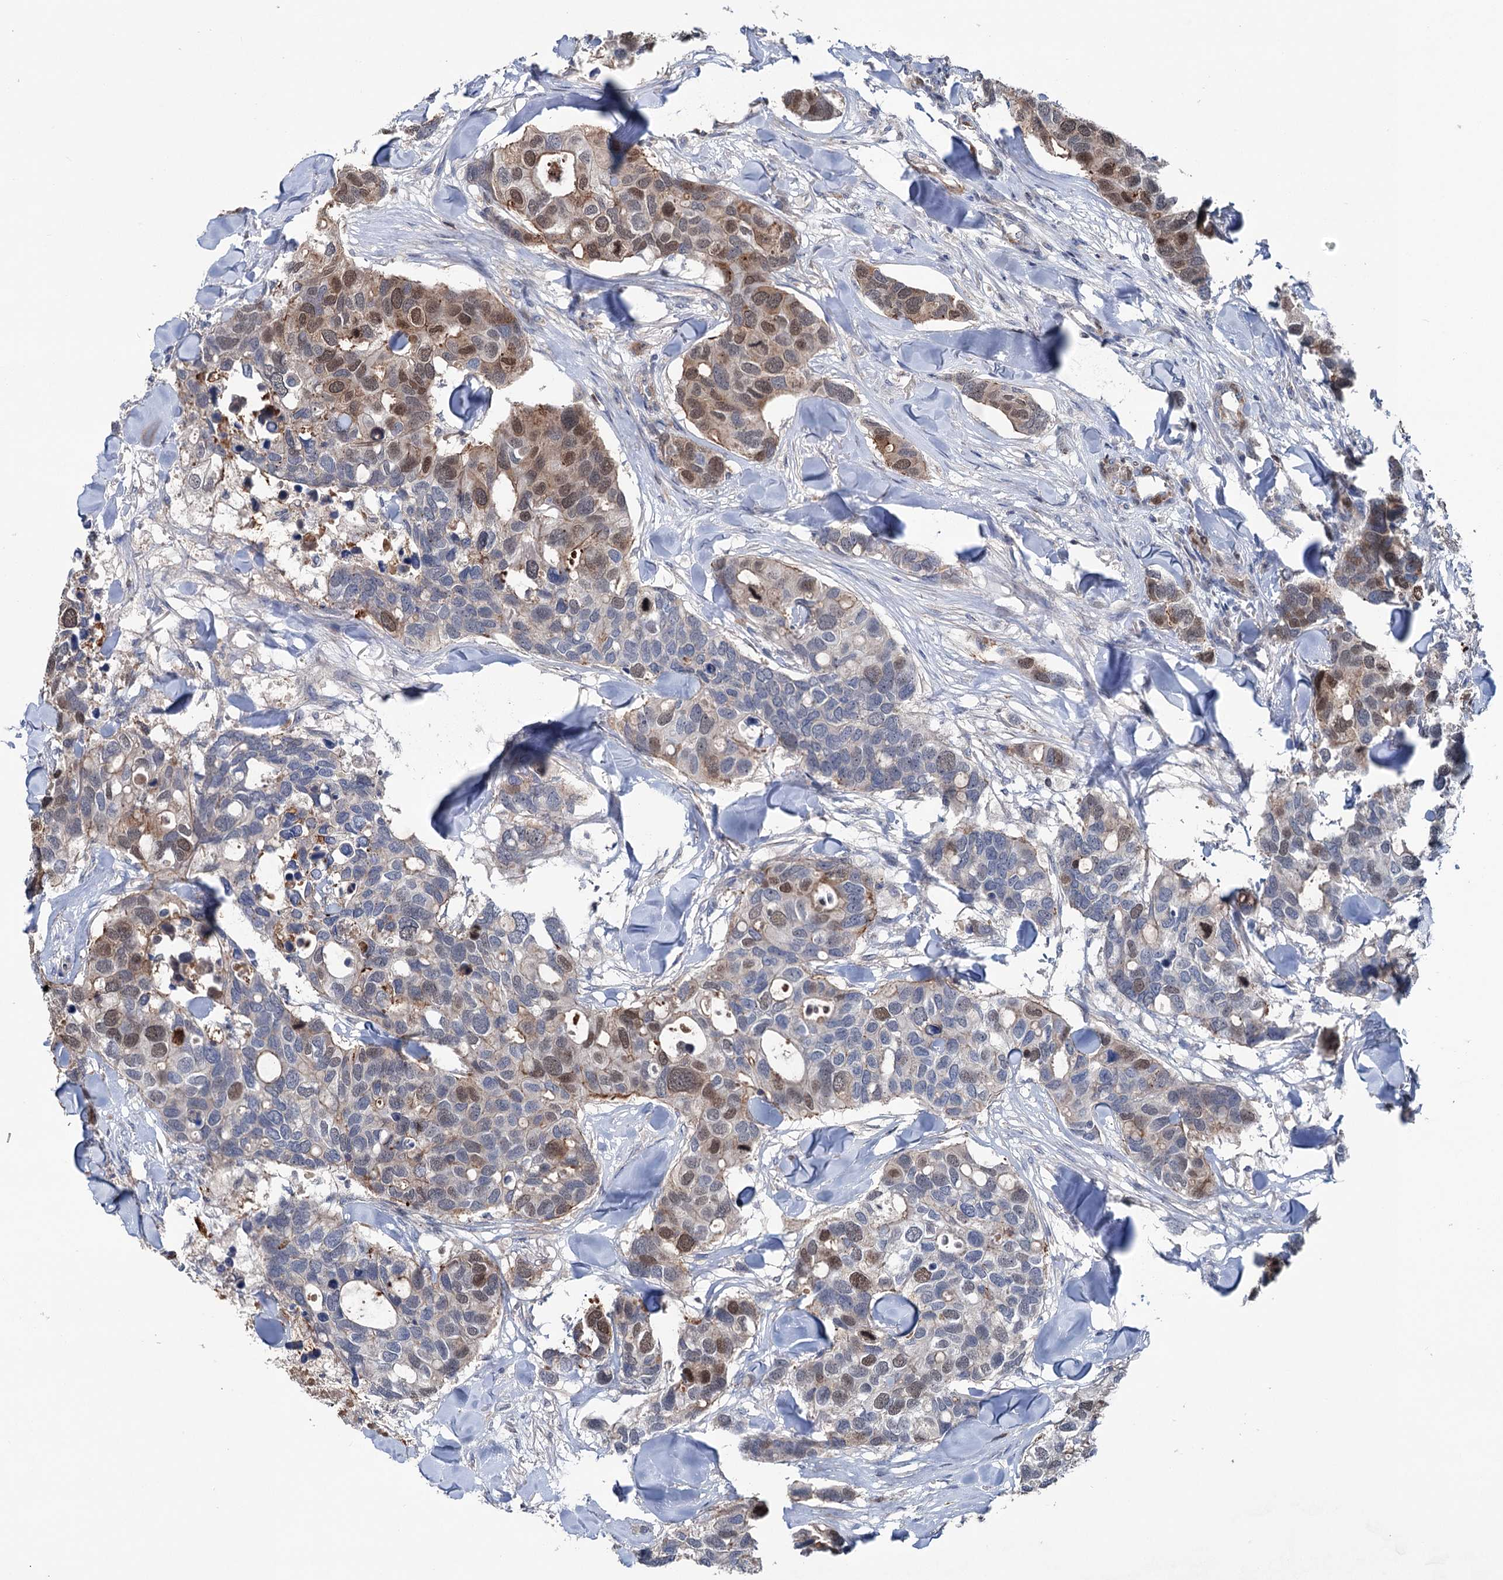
{"staining": {"intensity": "strong", "quantity": "25%-75%", "location": "cytoplasmic/membranous,nuclear"}, "tissue": "breast cancer", "cell_type": "Tumor cells", "image_type": "cancer", "snomed": [{"axis": "morphology", "description": "Duct carcinoma"}, {"axis": "topography", "description": "Breast"}], "caption": "Infiltrating ductal carcinoma (breast) stained with a brown dye demonstrates strong cytoplasmic/membranous and nuclear positive staining in about 25%-75% of tumor cells.", "gene": "NCAPD2", "patient": {"sex": "female", "age": 83}}